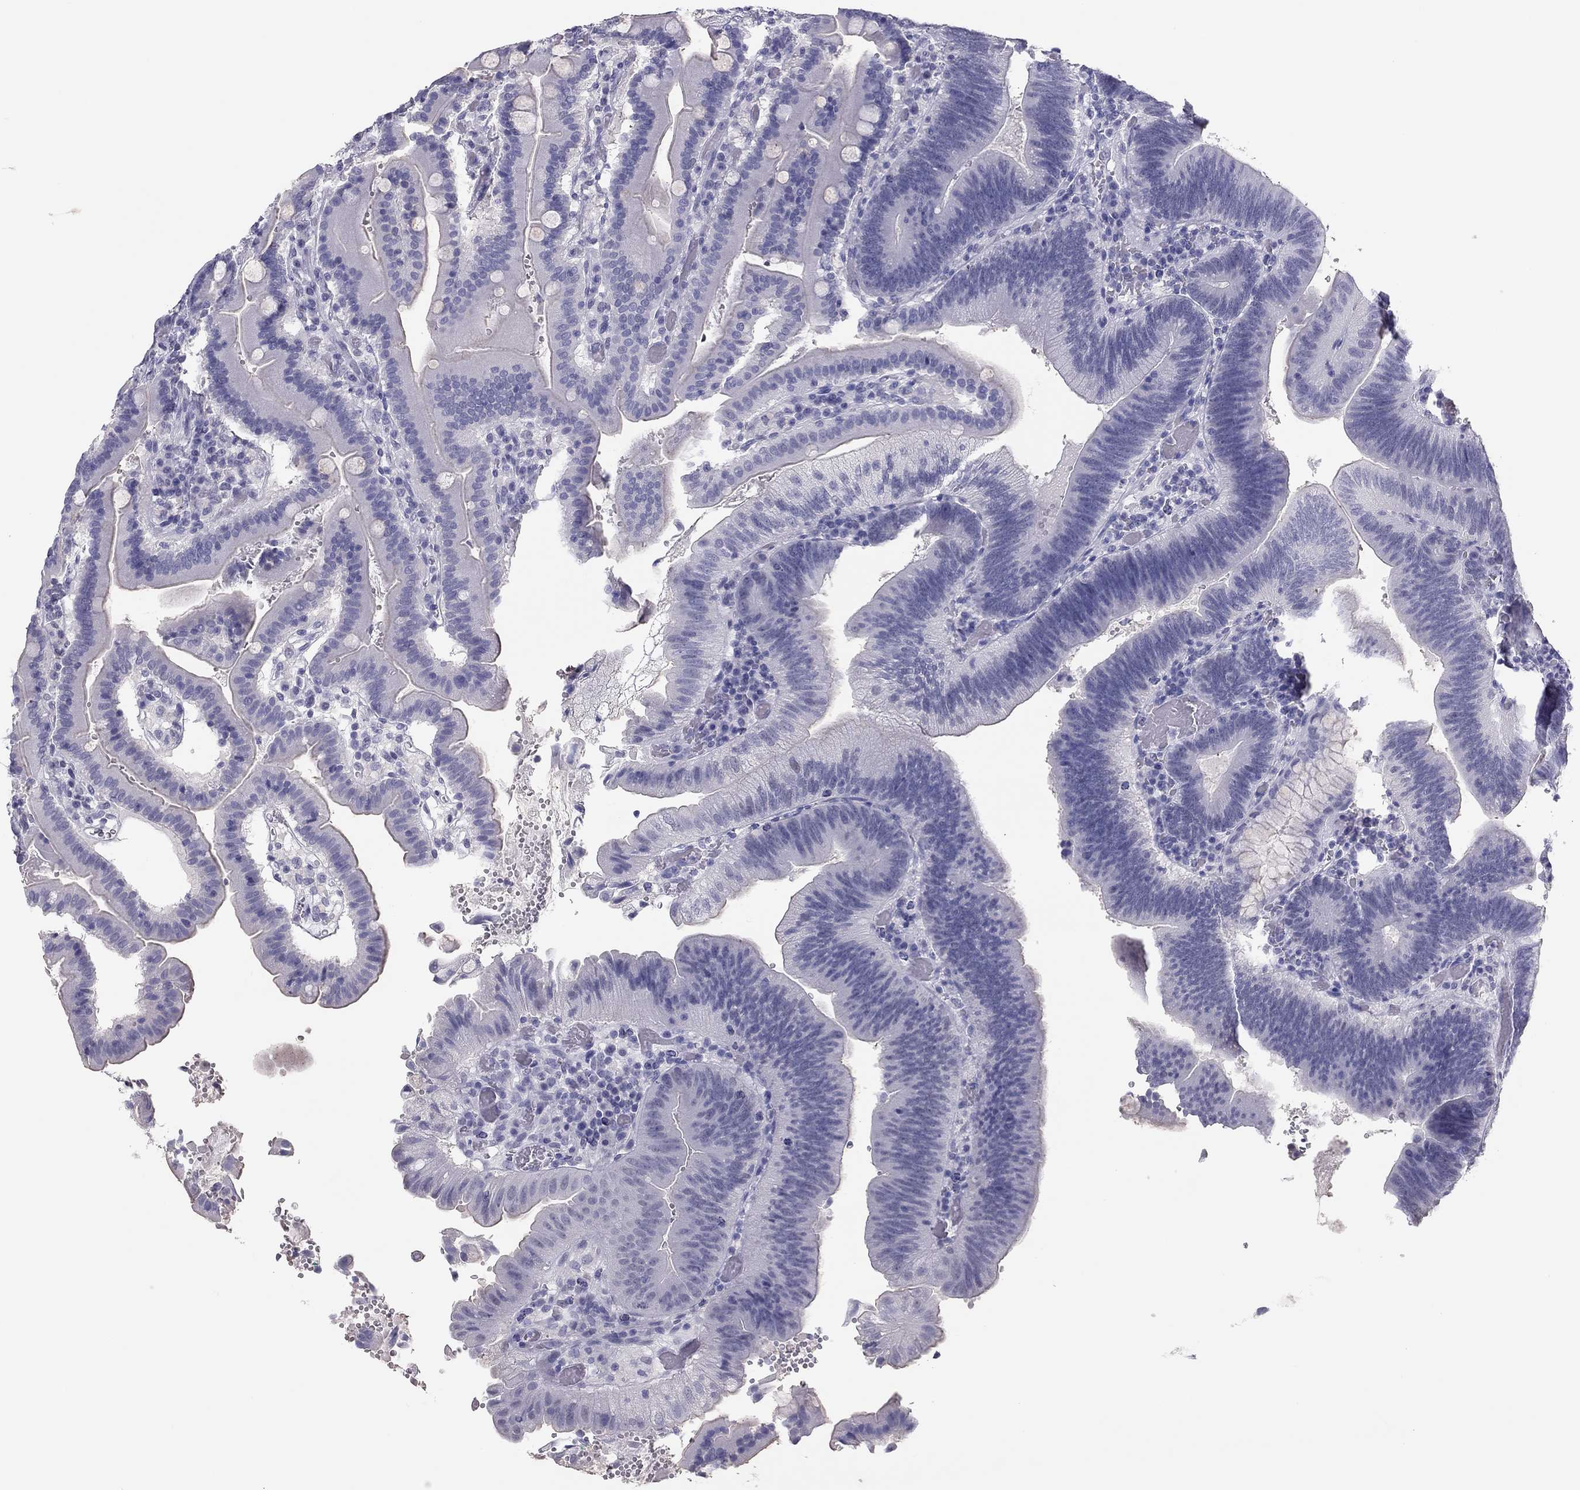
{"staining": {"intensity": "negative", "quantity": "none", "location": "none"}, "tissue": "duodenum", "cell_type": "Glandular cells", "image_type": "normal", "snomed": [{"axis": "morphology", "description": "Normal tissue, NOS"}, {"axis": "topography", "description": "Duodenum"}], "caption": "An IHC micrograph of unremarkable duodenum is shown. There is no staining in glandular cells of duodenum.", "gene": "PHOX2A", "patient": {"sex": "female", "age": 62}}